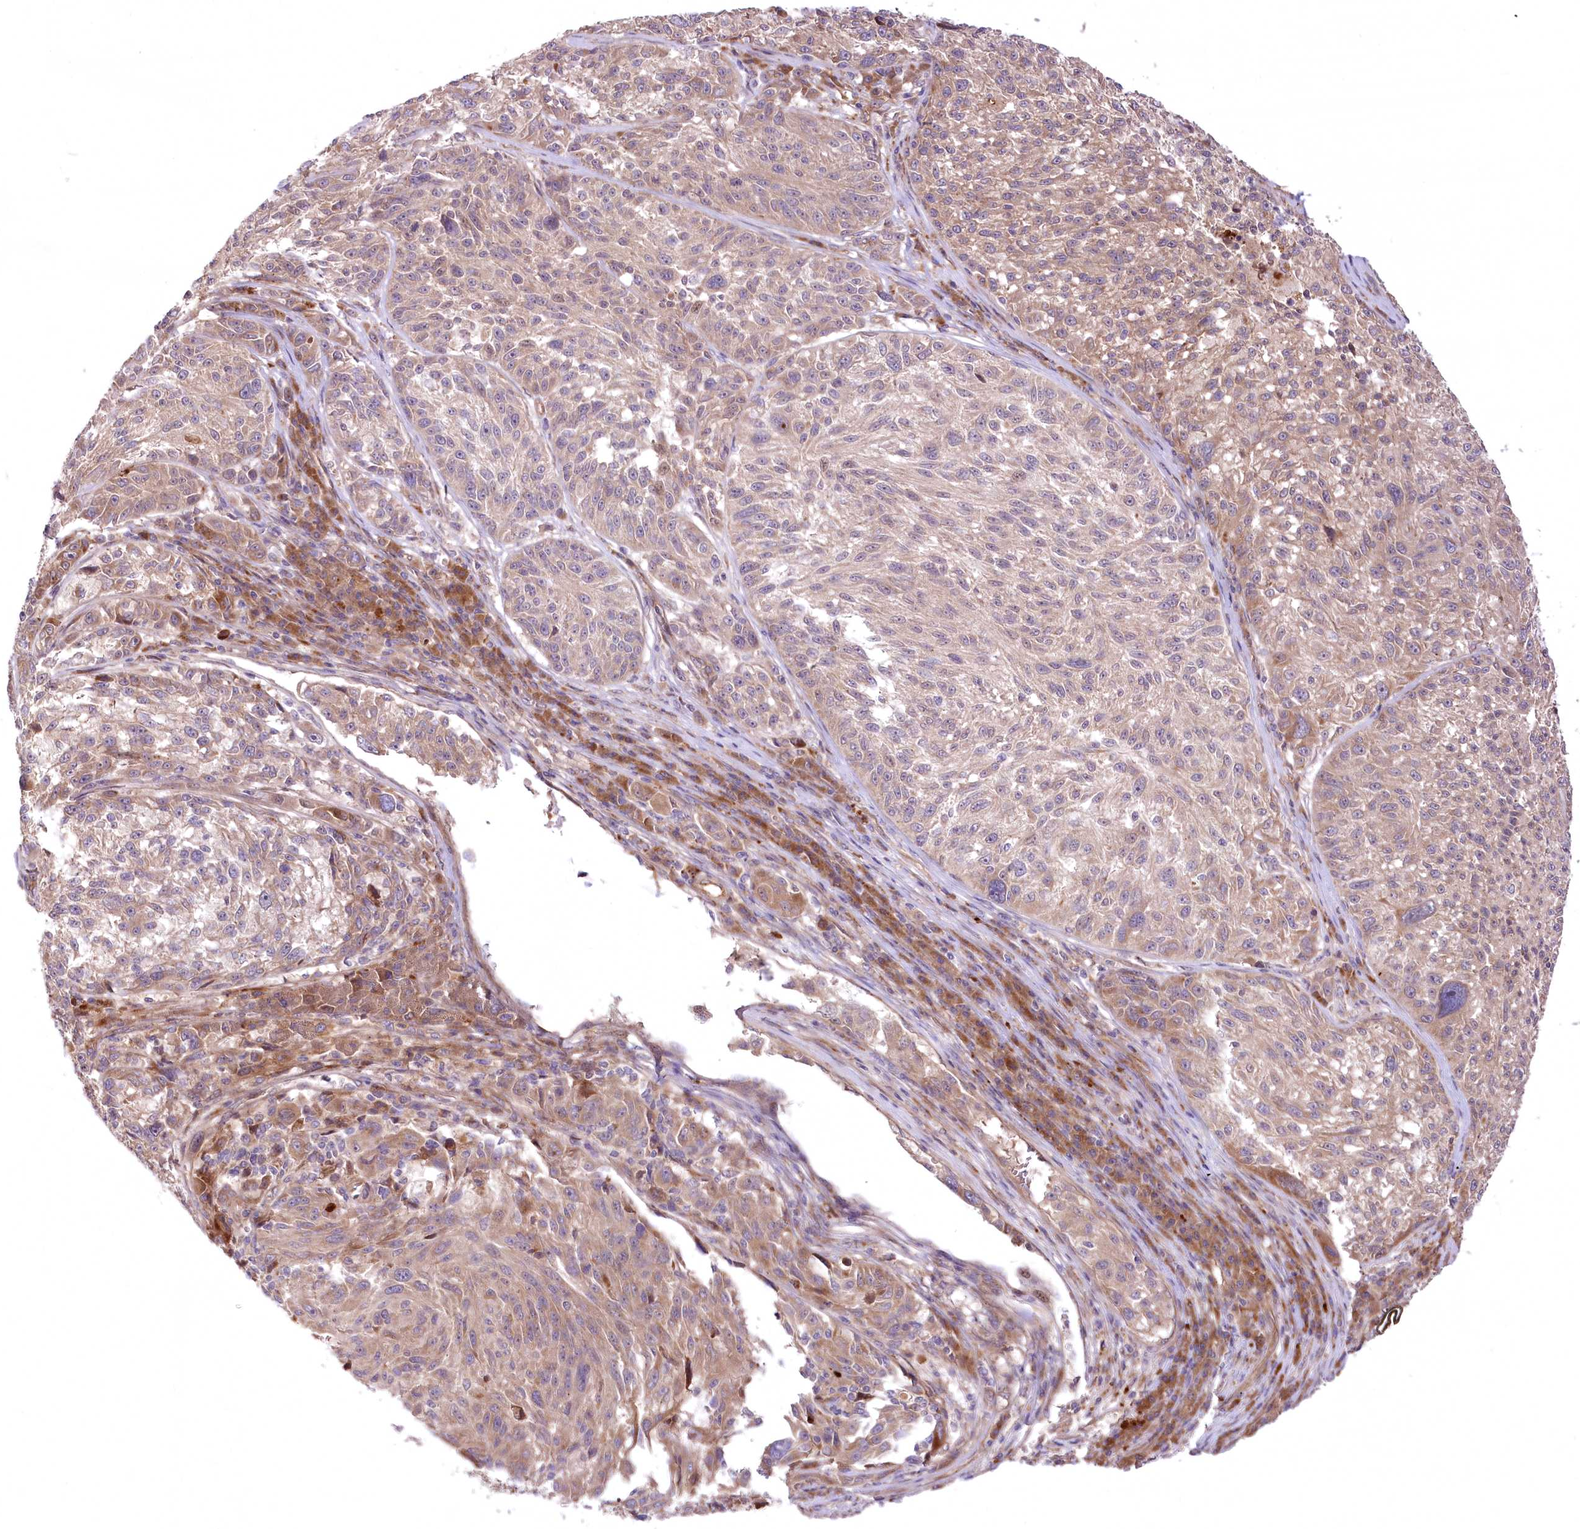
{"staining": {"intensity": "moderate", "quantity": ">75%", "location": "cytoplasmic/membranous"}, "tissue": "melanoma", "cell_type": "Tumor cells", "image_type": "cancer", "snomed": [{"axis": "morphology", "description": "Malignant melanoma, NOS"}, {"axis": "topography", "description": "Skin"}], "caption": "Protein staining of melanoma tissue reveals moderate cytoplasmic/membranous expression in approximately >75% of tumor cells.", "gene": "PSTK", "patient": {"sex": "male", "age": 53}}